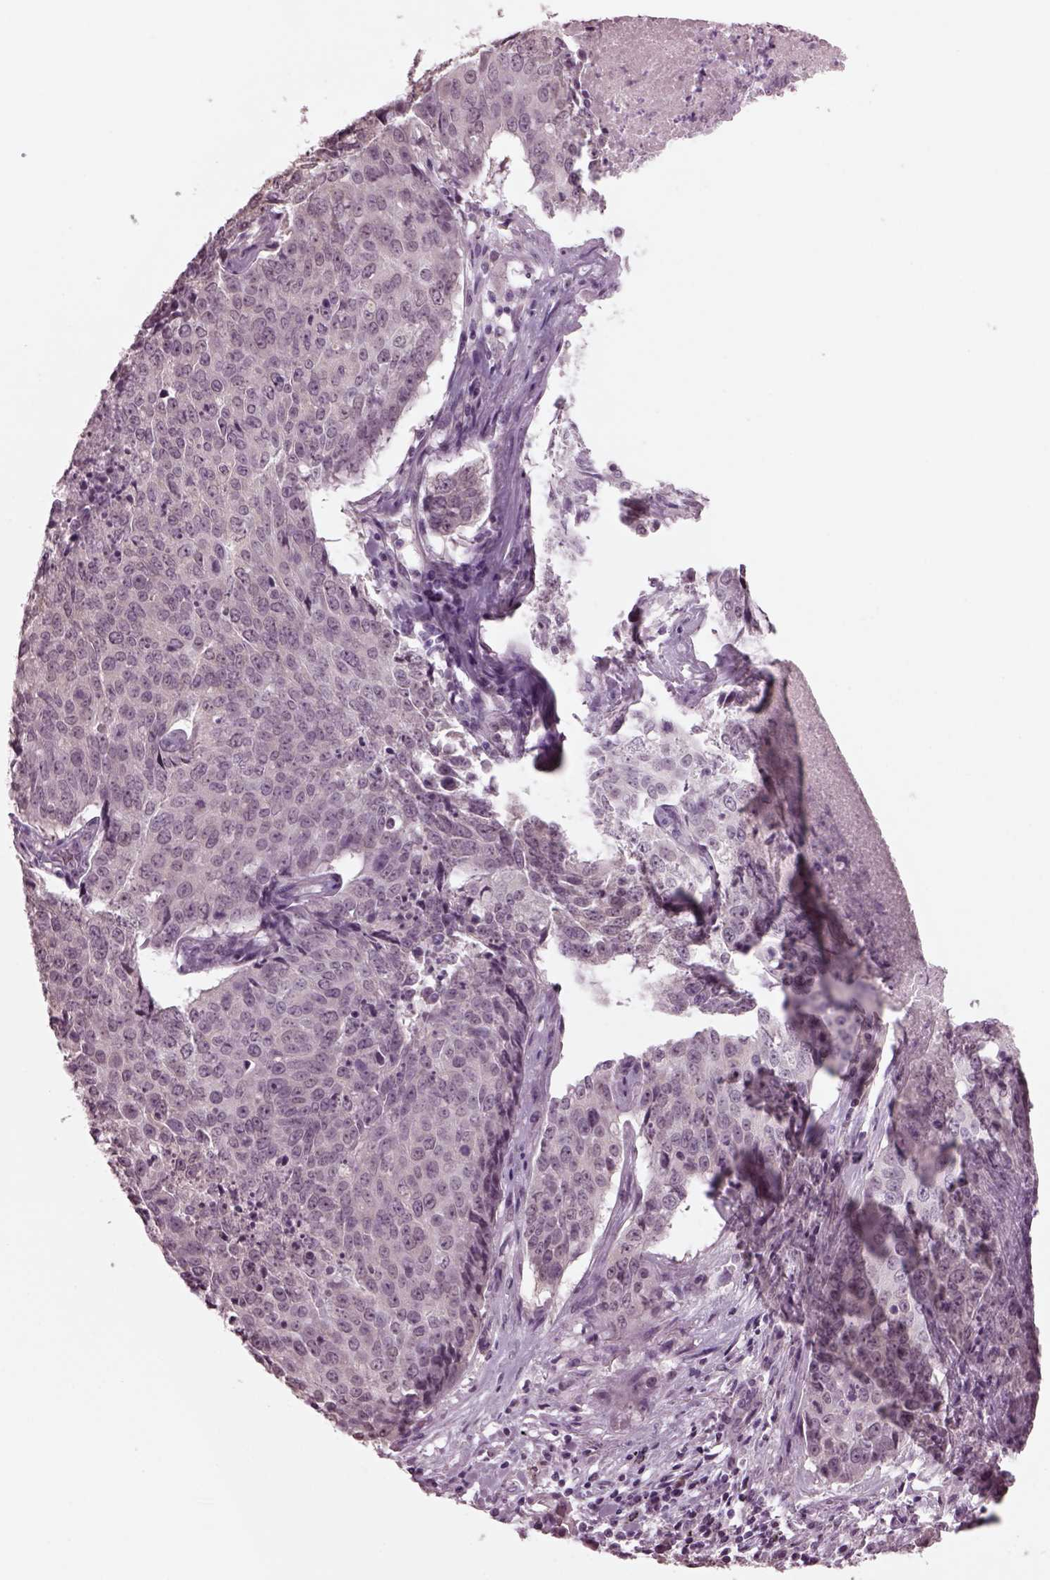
{"staining": {"intensity": "negative", "quantity": "none", "location": "none"}, "tissue": "lung cancer", "cell_type": "Tumor cells", "image_type": "cancer", "snomed": [{"axis": "morphology", "description": "Normal tissue, NOS"}, {"axis": "morphology", "description": "Squamous cell carcinoma, NOS"}, {"axis": "topography", "description": "Bronchus"}, {"axis": "topography", "description": "Lung"}], "caption": "High power microscopy histopathology image of an IHC histopathology image of squamous cell carcinoma (lung), revealing no significant positivity in tumor cells. Brightfield microscopy of IHC stained with DAB (3,3'-diaminobenzidine) (brown) and hematoxylin (blue), captured at high magnification.", "gene": "CLCN4", "patient": {"sex": "male", "age": 64}}